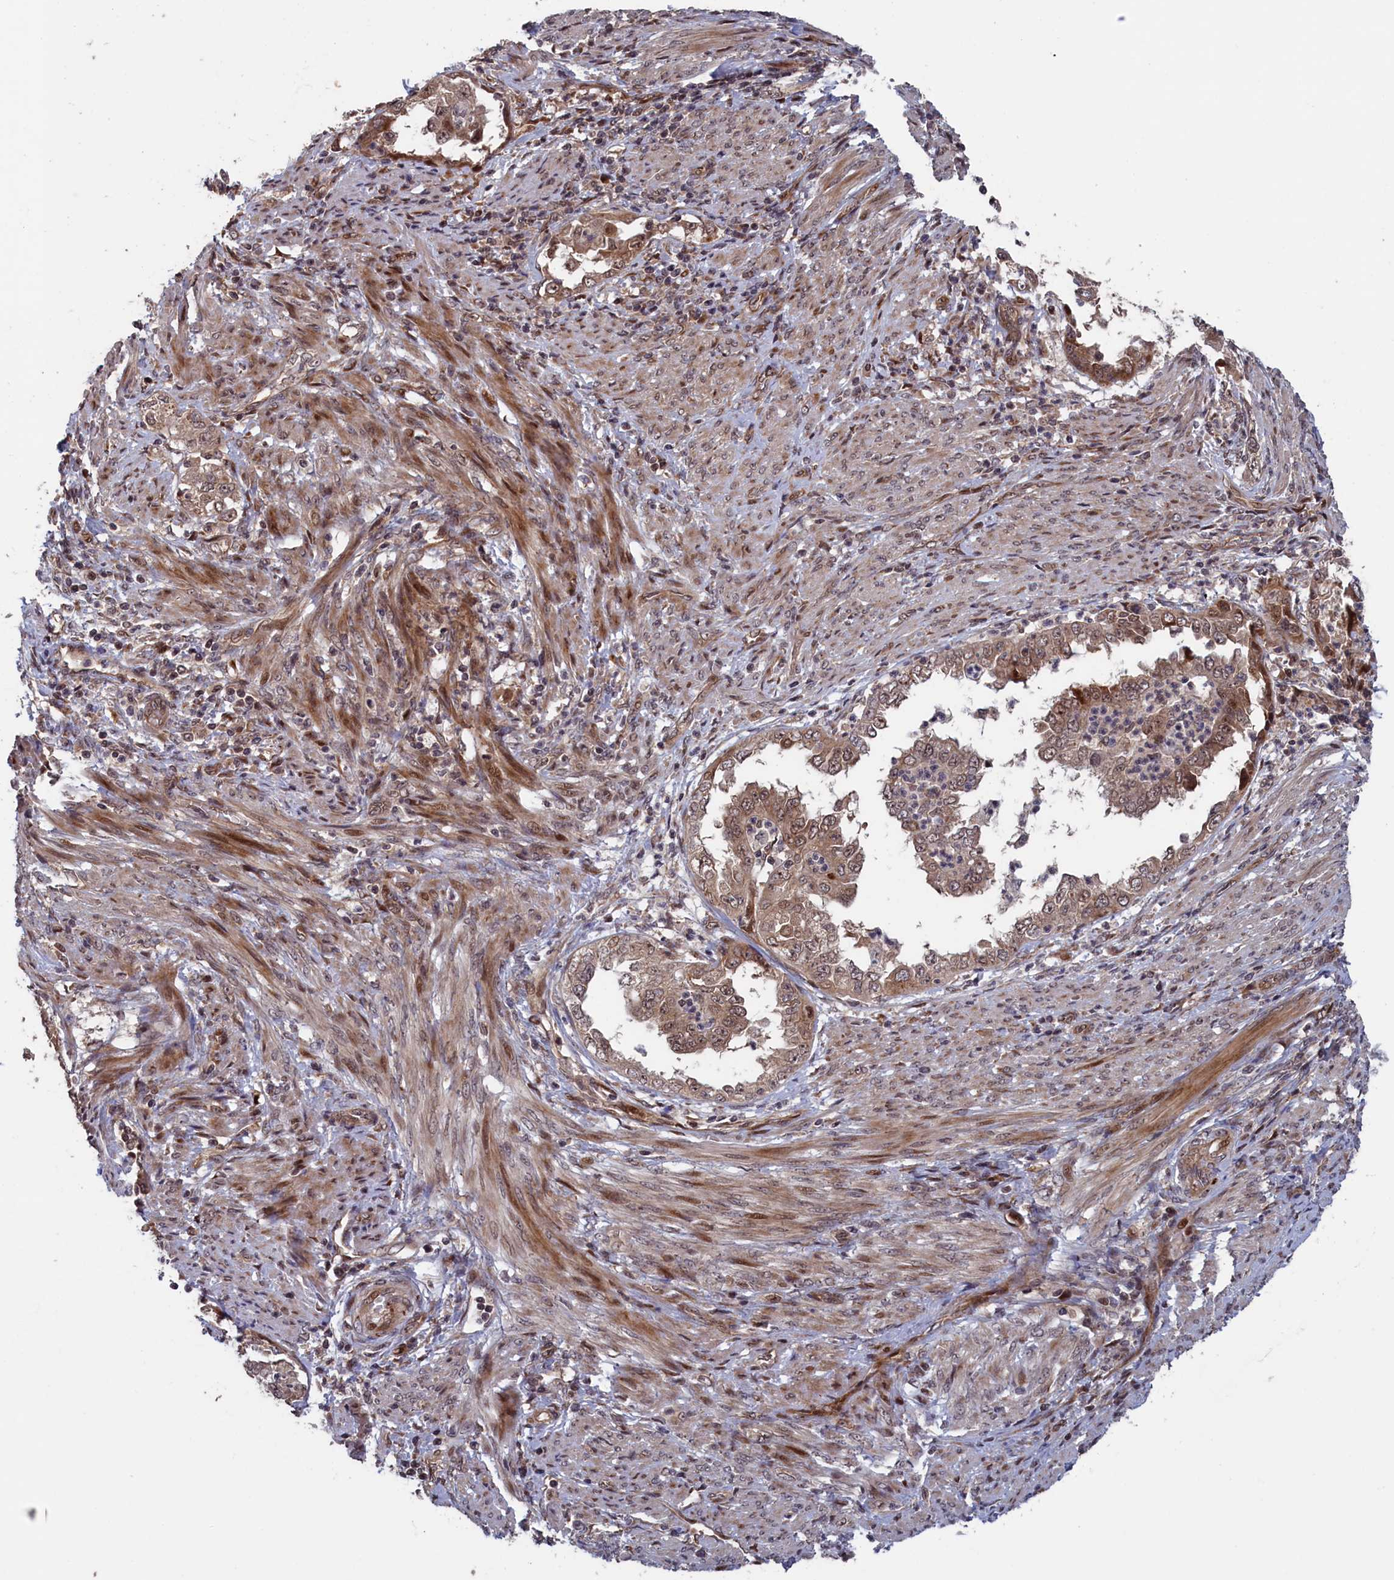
{"staining": {"intensity": "moderate", "quantity": "25%-75%", "location": "cytoplasmic/membranous,nuclear"}, "tissue": "endometrial cancer", "cell_type": "Tumor cells", "image_type": "cancer", "snomed": [{"axis": "morphology", "description": "Adenocarcinoma, NOS"}, {"axis": "topography", "description": "Endometrium"}], "caption": "About 25%-75% of tumor cells in human endometrial cancer display moderate cytoplasmic/membranous and nuclear protein expression as visualized by brown immunohistochemical staining.", "gene": "LSG1", "patient": {"sex": "female", "age": 85}}